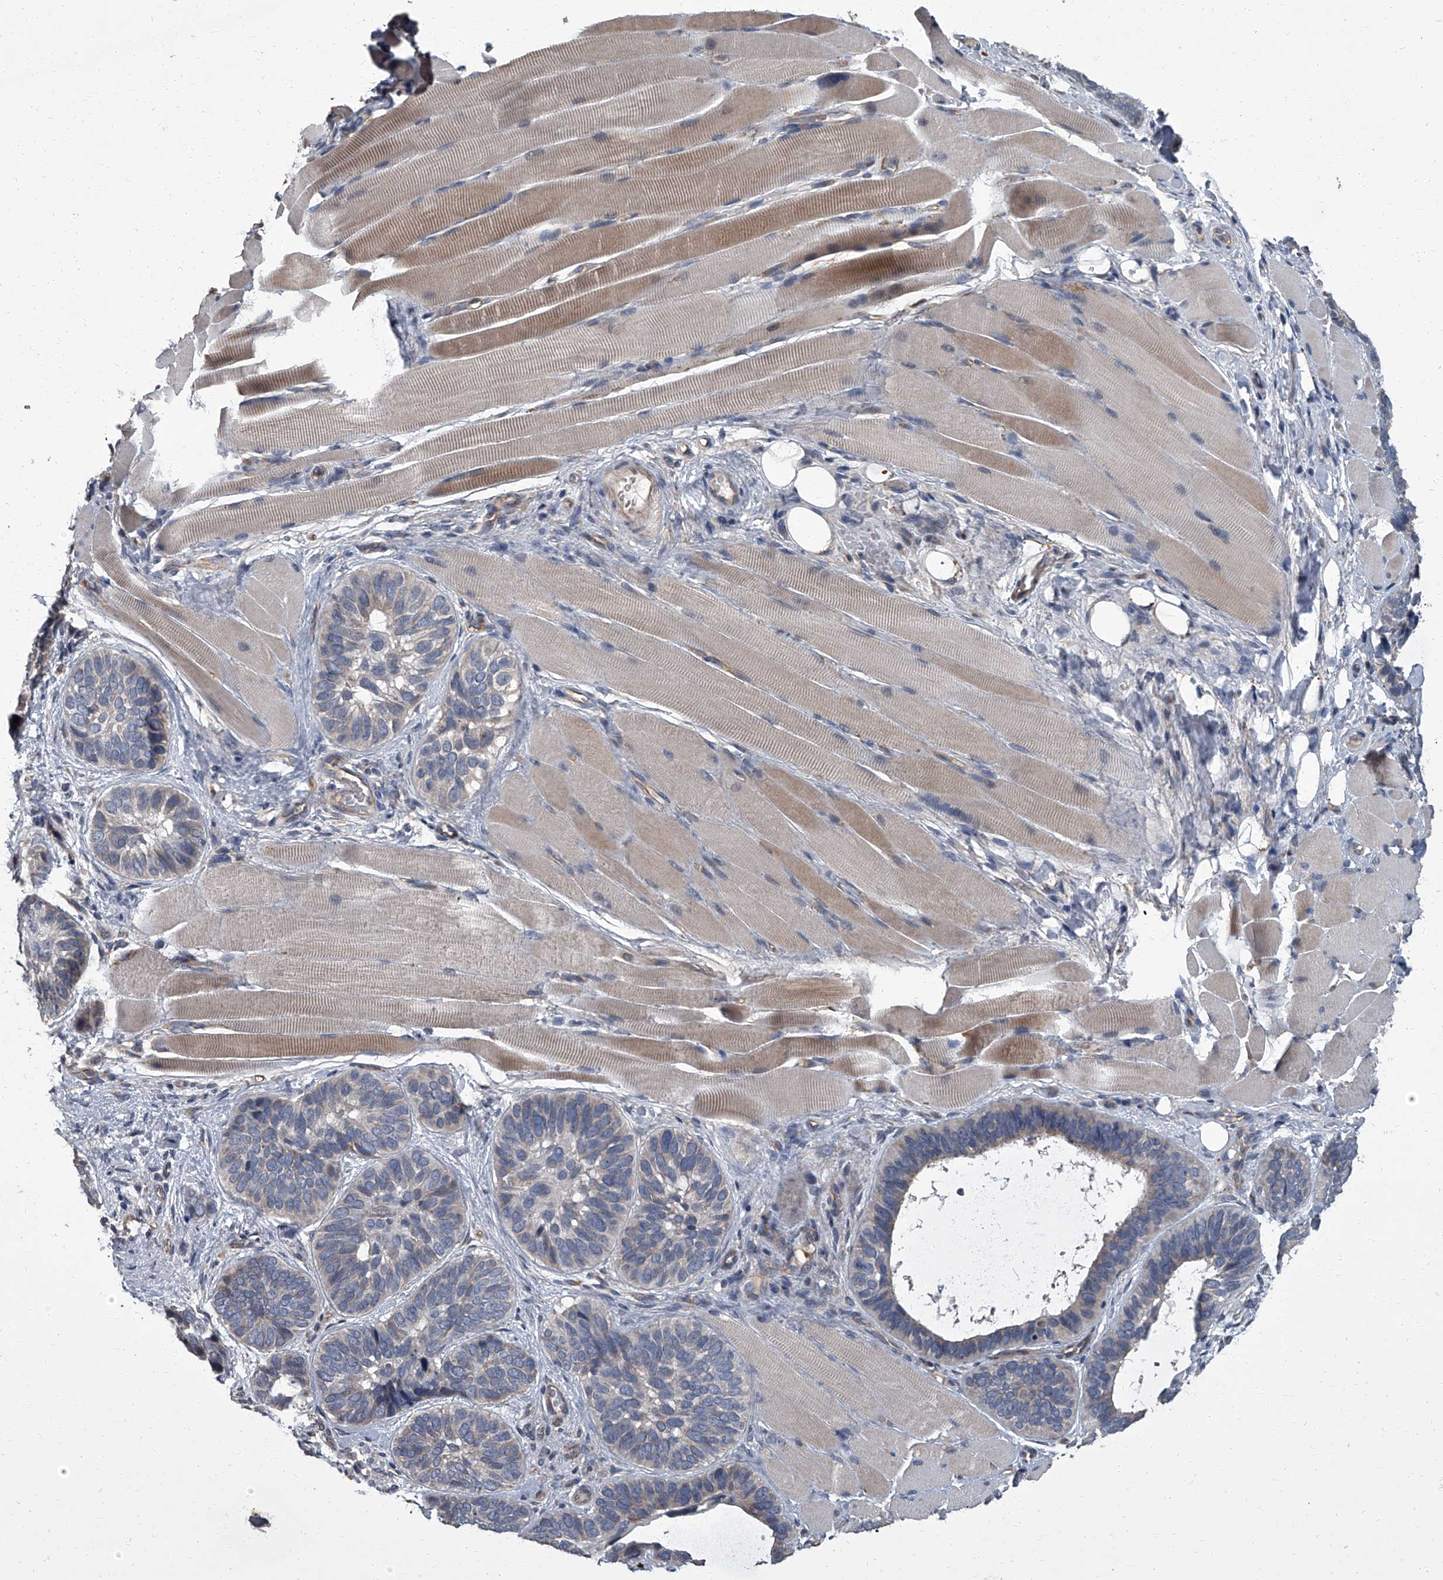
{"staining": {"intensity": "negative", "quantity": "none", "location": "none"}, "tissue": "skin cancer", "cell_type": "Tumor cells", "image_type": "cancer", "snomed": [{"axis": "morphology", "description": "Basal cell carcinoma"}, {"axis": "topography", "description": "Skin"}], "caption": "There is no significant staining in tumor cells of skin basal cell carcinoma.", "gene": "SIRT4", "patient": {"sex": "male", "age": 62}}